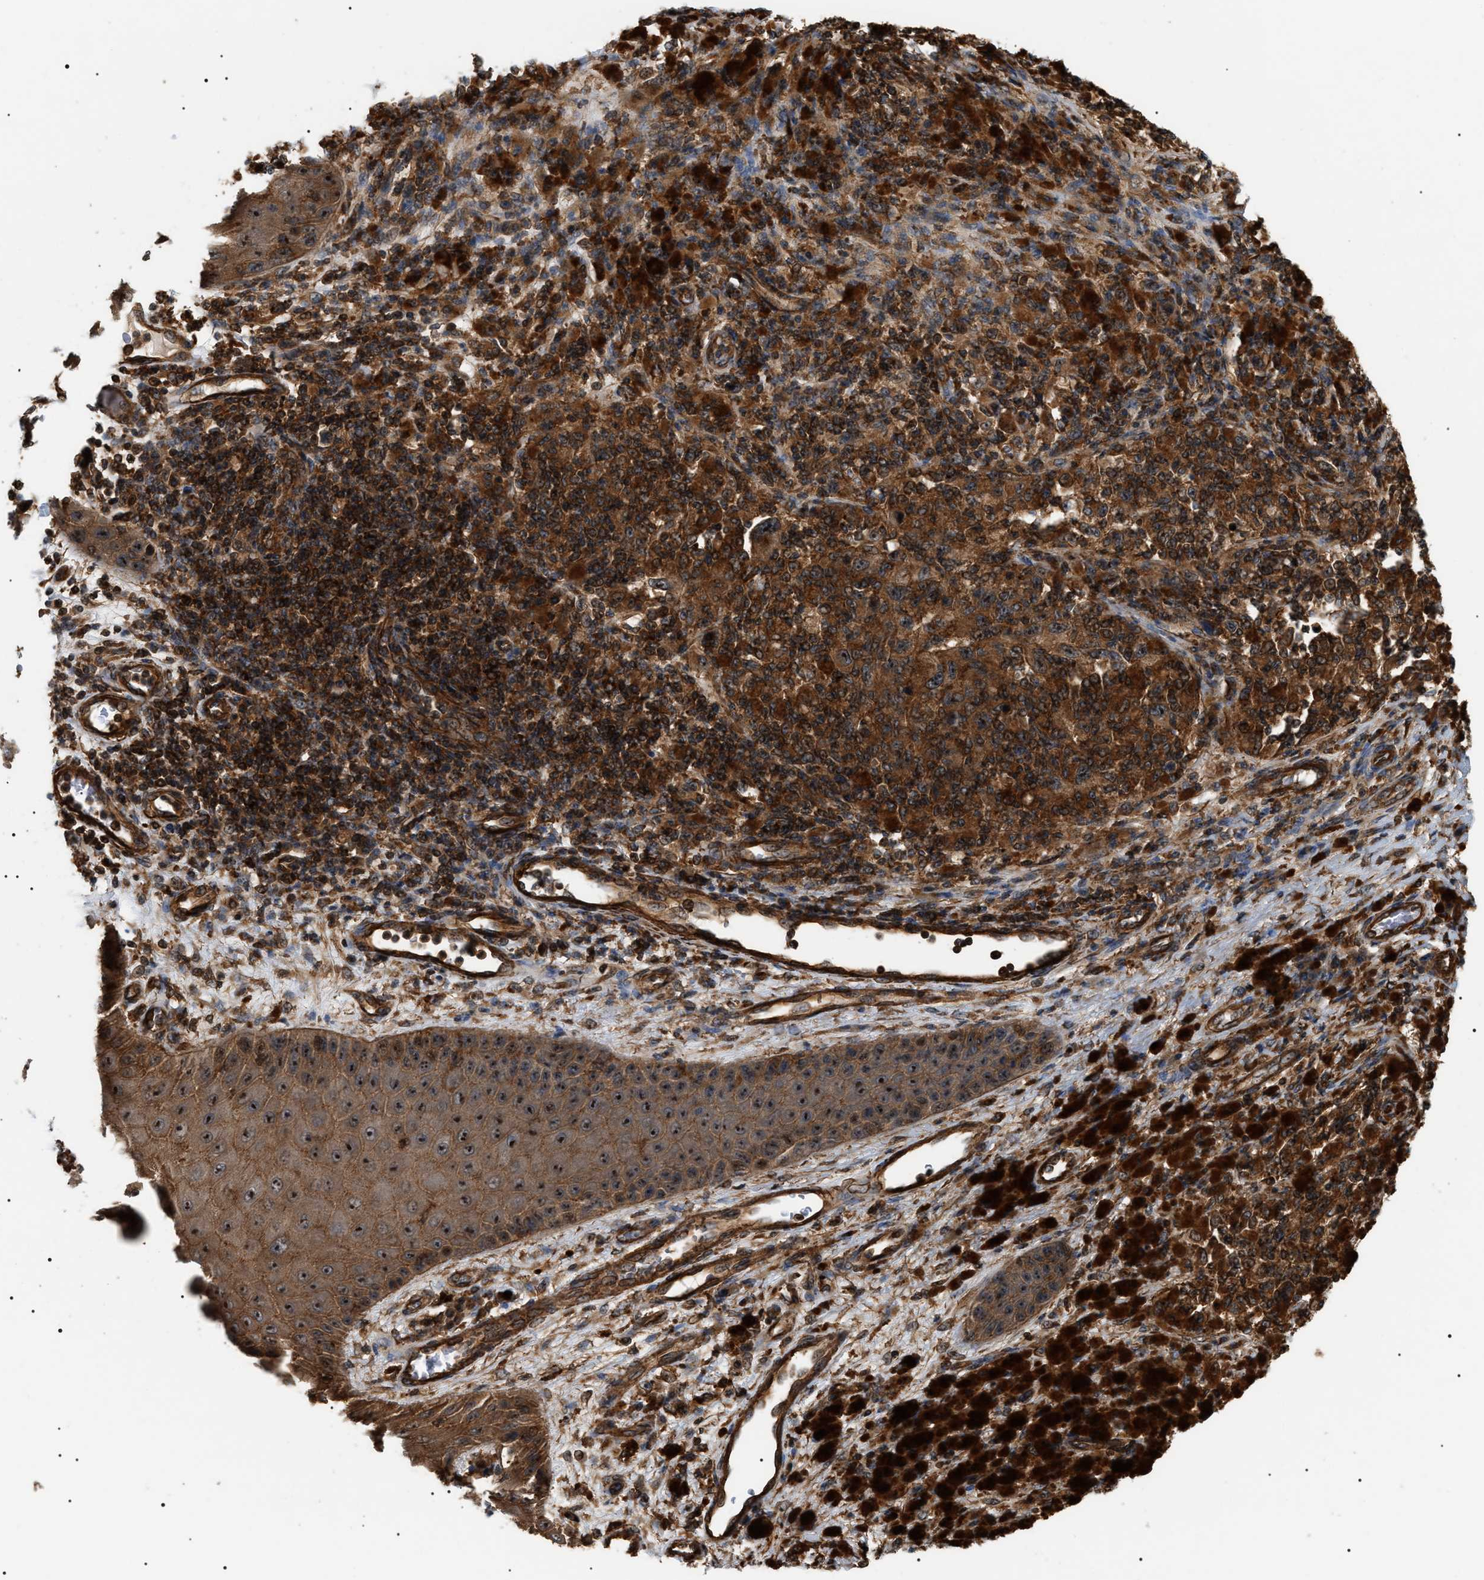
{"staining": {"intensity": "strong", "quantity": ">75%", "location": "cytoplasmic/membranous"}, "tissue": "melanoma", "cell_type": "Tumor cells", "image_type": "cancer", "snomed": [{"axis": "morphology", "description": "Malignant melanoma, NOS"}, {"axis": "topography", "description": "Skin"}], "caption": "Tumor cells demonstrate high levels of strong cytoplasmic/membranous staining in about >75% of cells in human melanoma.", "gene": "SH3GLB2", "patient": {"sex": "female", "age": 73}}